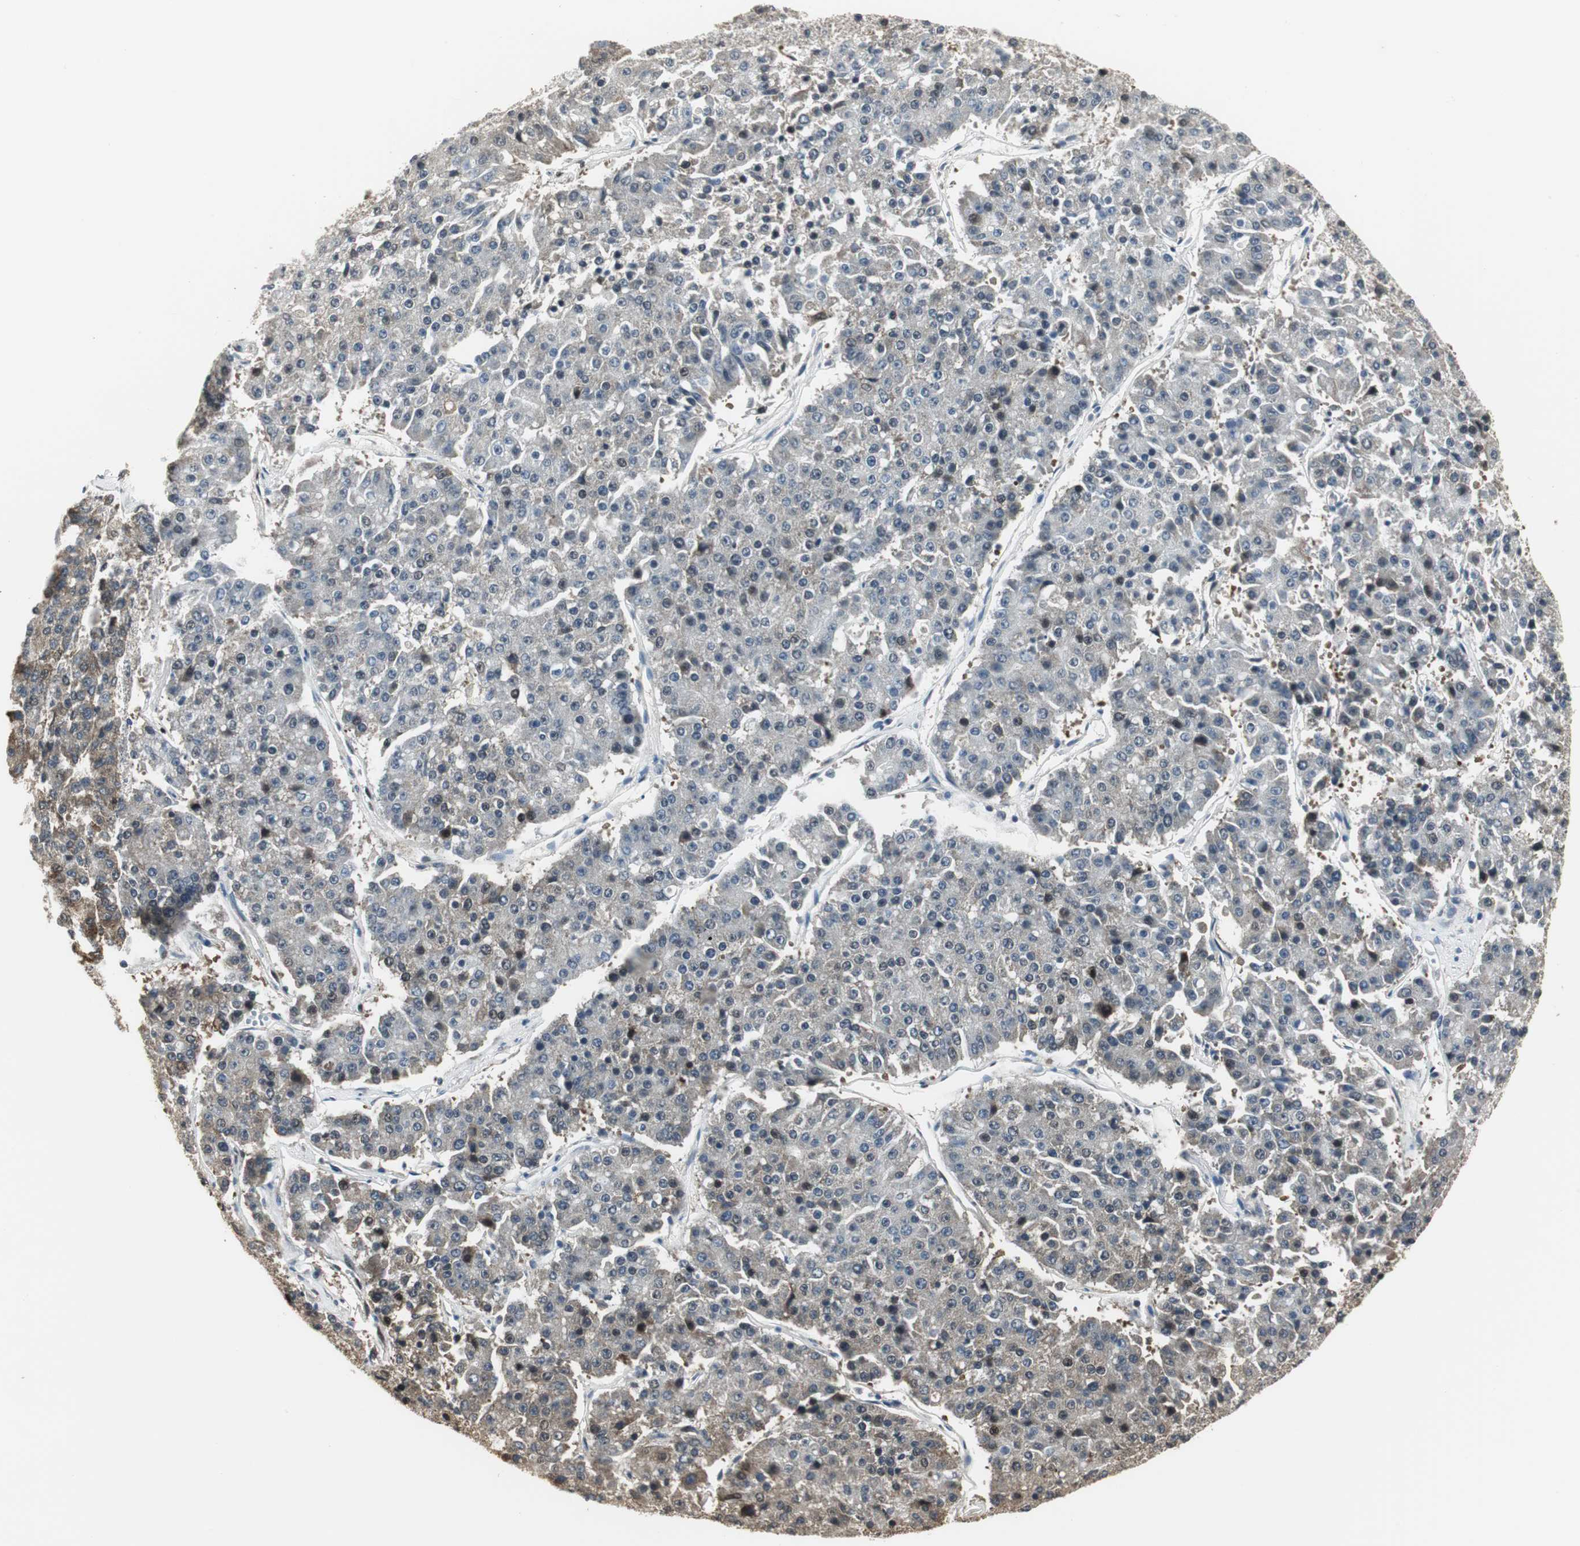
{"staining": {"intensity": "weak", "quantity": "25%-75%", "location": "cytoplasmic/membranous"}, "tissue": "pancreatic cancer", "cell_type": "Tumor cells", "image_type": "cancer", "snomed": [{"axis": "morphology", "description": "Adenocarcinoma, NOS"}, {"axis": "topography", "description": "Pancreas"}], "caption": "About 25%-75% of tumor cells in human pancreatic adenocarcinoma demonstrate weak cytoplasmic/membranous protein positivity as visualized by brown immunohistochemical staining.", "gene": "CCT5", "patient": {"sex": "male", "age": 50}}